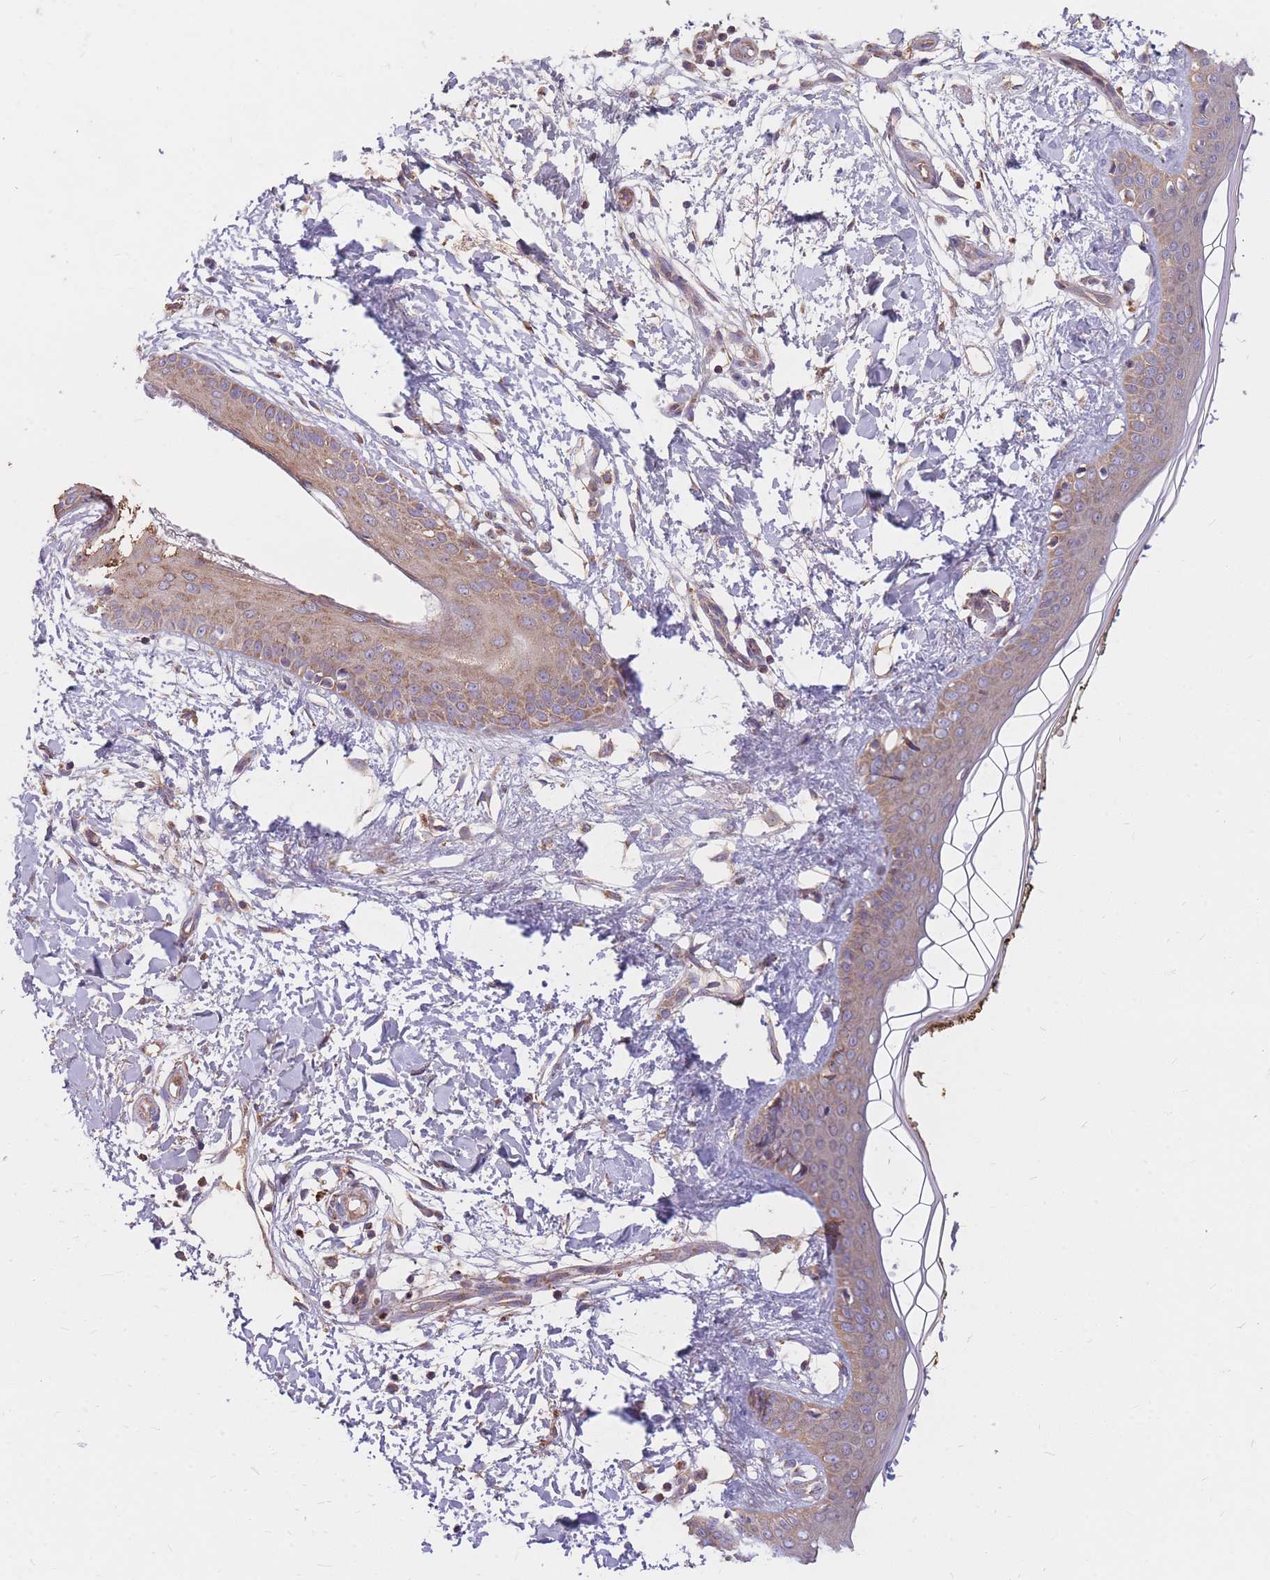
{"staining": {"intensity": "moderate", "quantity": ">75%", "location": "cytoplasmic/membranous"}, "tissue": "skin", "cell_type": "Fibroblasts", "image_type": "normal", "snomed": [{"axis": "morphology", "description": "Normal tissue, NOS"}, {"axis": "topography", "description": "Skin"}], "caption": "An image of skin stained for a protein exhibits moderate cytoplasmic/membranous brown staining in fibroblasts.", "gene": "PTPMT1", "patient": {"sex": "female", "age": 34}}